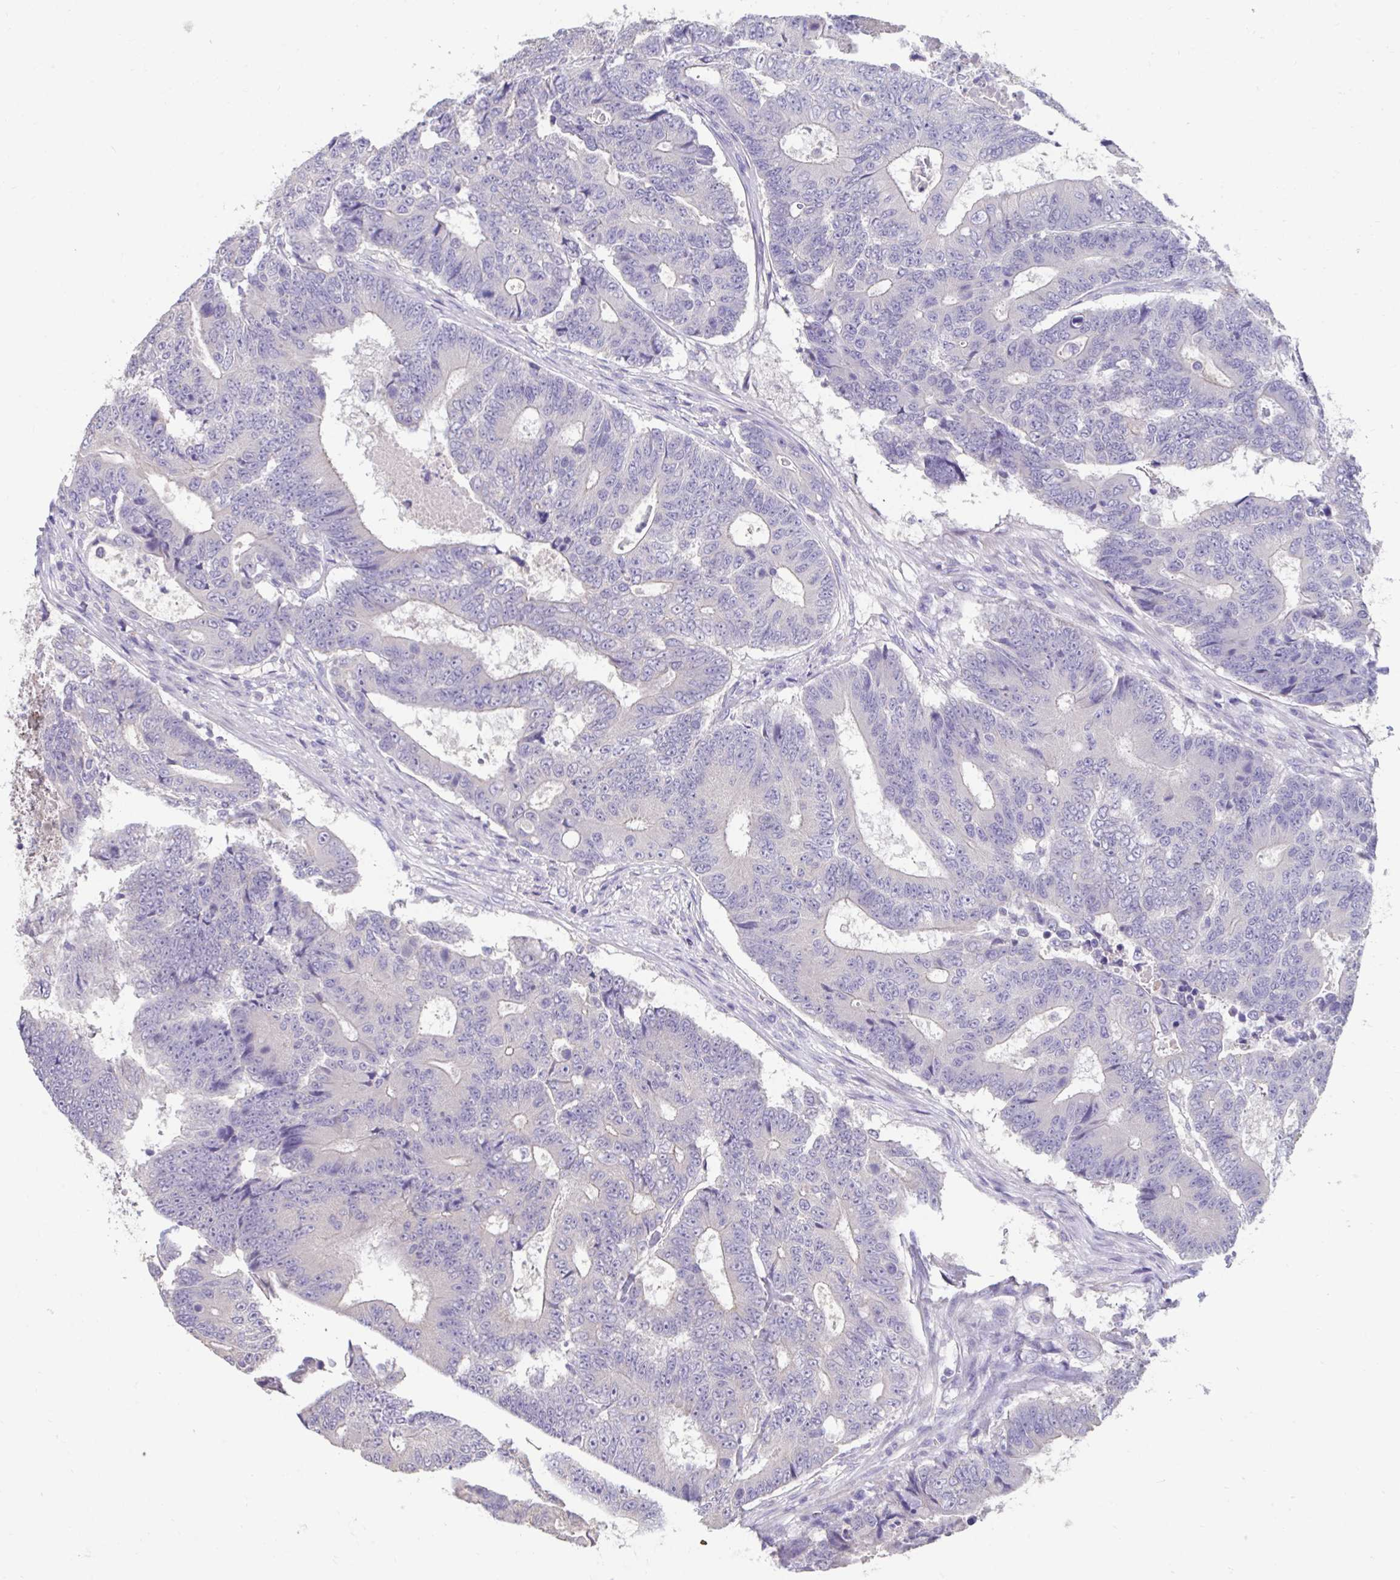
{"staining": {"intensity": "negative", "quantity": "none", "location": "none"}, "tissue": "colorectal cancer", "cell_type": "Tumor cells", "image_type": "cancer", "snomed": [{"axis": "morphology", "description": "Adenocarcinoma, NOS"}, {"axis": "topography", "description": "Colon"}], "caption": "Colorectal adenocarcinoma was stained to show a protein in brown. There is no significant staining in tumor cells. Nuclei are stained in blue.", "gene": "GPR162", "patient": {"sex": "female", "age": 48}}